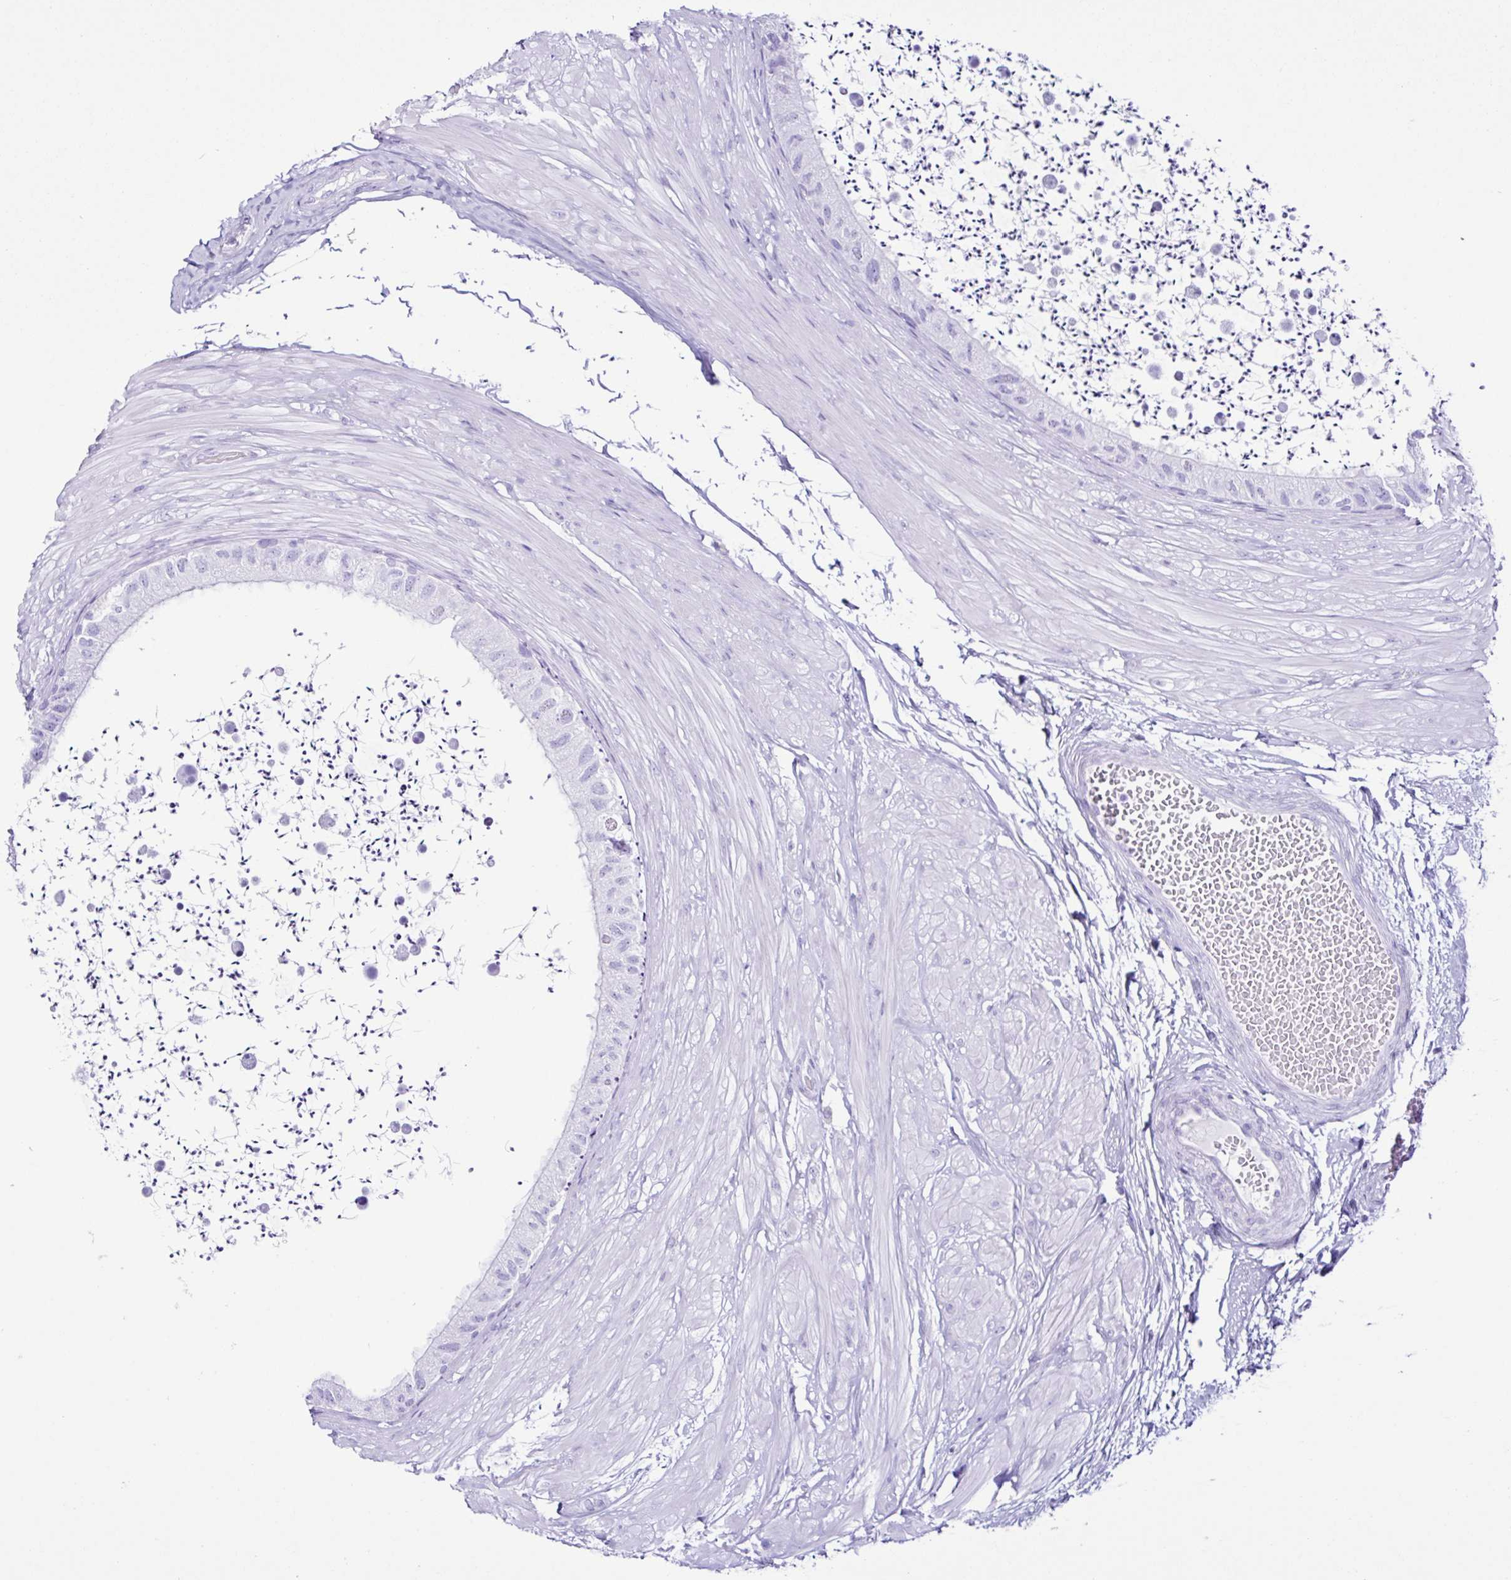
{"staining": {"intensity": "negative", "quantity": "none", "location": "none"}, "tissue": "epididymis", "cell_type": "Glandular cells", "image_type": "normal", "snomed": [{"axis": "morphology", "description": "Normal tissue, NOS"}, {"axis": "topography", "description": "Epididymis"}, {"axis": "topography", "description": "Peripheral nerve tissue"}], "caption": "IHC histopathology image of normal epididymis: epididymis stained with DAB demonstrates no significant protein expression in glandular cells.", "gene": "PIGF", "patient": {"sex": "male", "age": 32}}